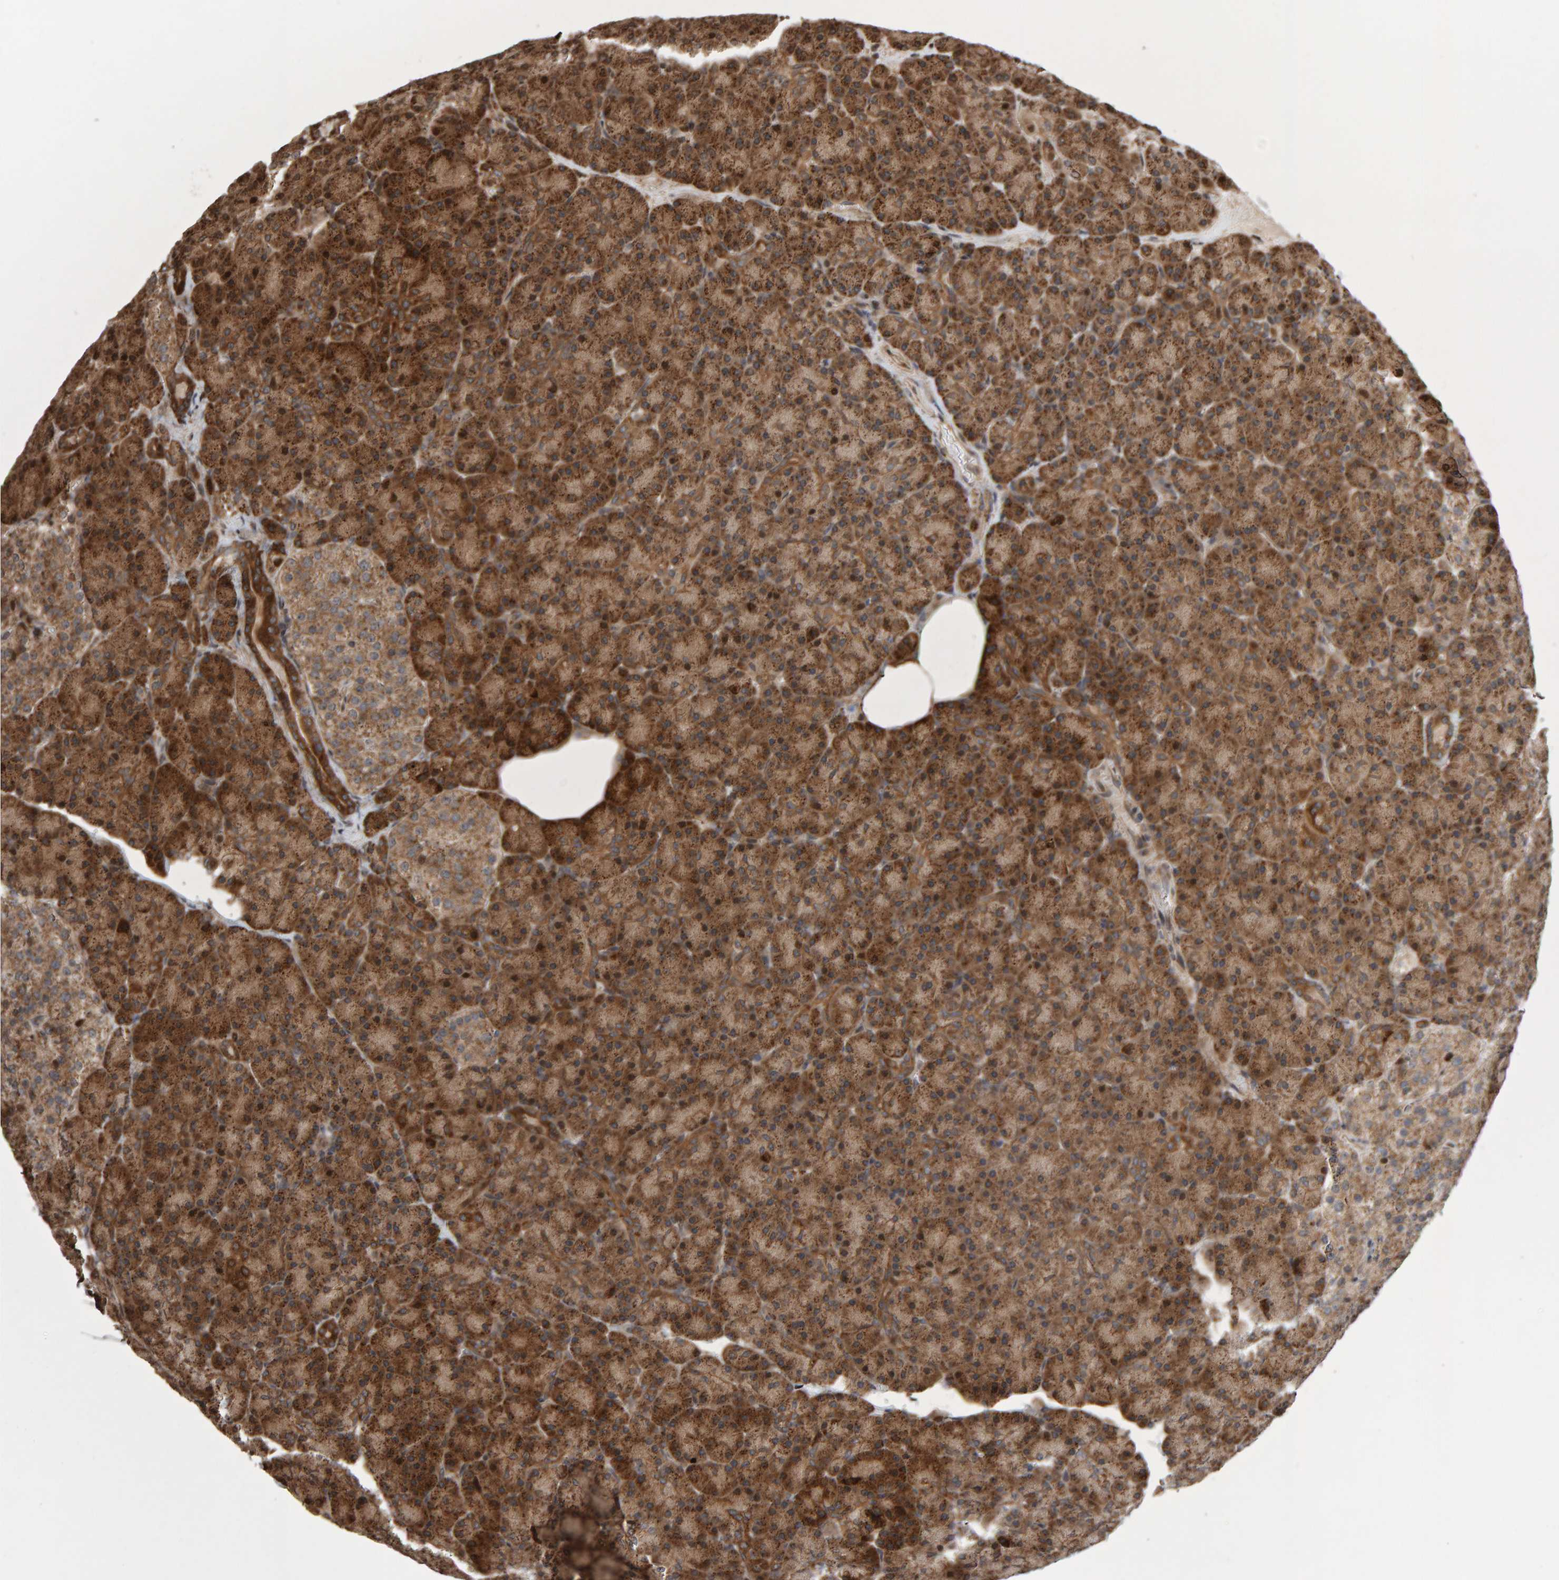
{"staining": {"intensity": "moderate", "quantity": ">75%", "location": "cytoplasmic/membranous"}, "tissue": "pancreas", "cell_type": "Exocrine glandular cells", "image_type": "normal", "snomed": [{"axis": "morphology", "description": "Normal tissue, NOS"}, {"axis": "topography", "description": "Pancreas"}], "caption": "Immunohistochemical staining of unremarkable human pancreas demonstrates medium levels of moderate cytoplasmic/membranous expression in about >75% of exocrine glandular cells. The protein is stained brown, and the nuclei are stained in blue (DAB IHC with brightfield microscopy, high magnification).", "gene": "PECR", "patient": {"sex": "female", "age": 43}}